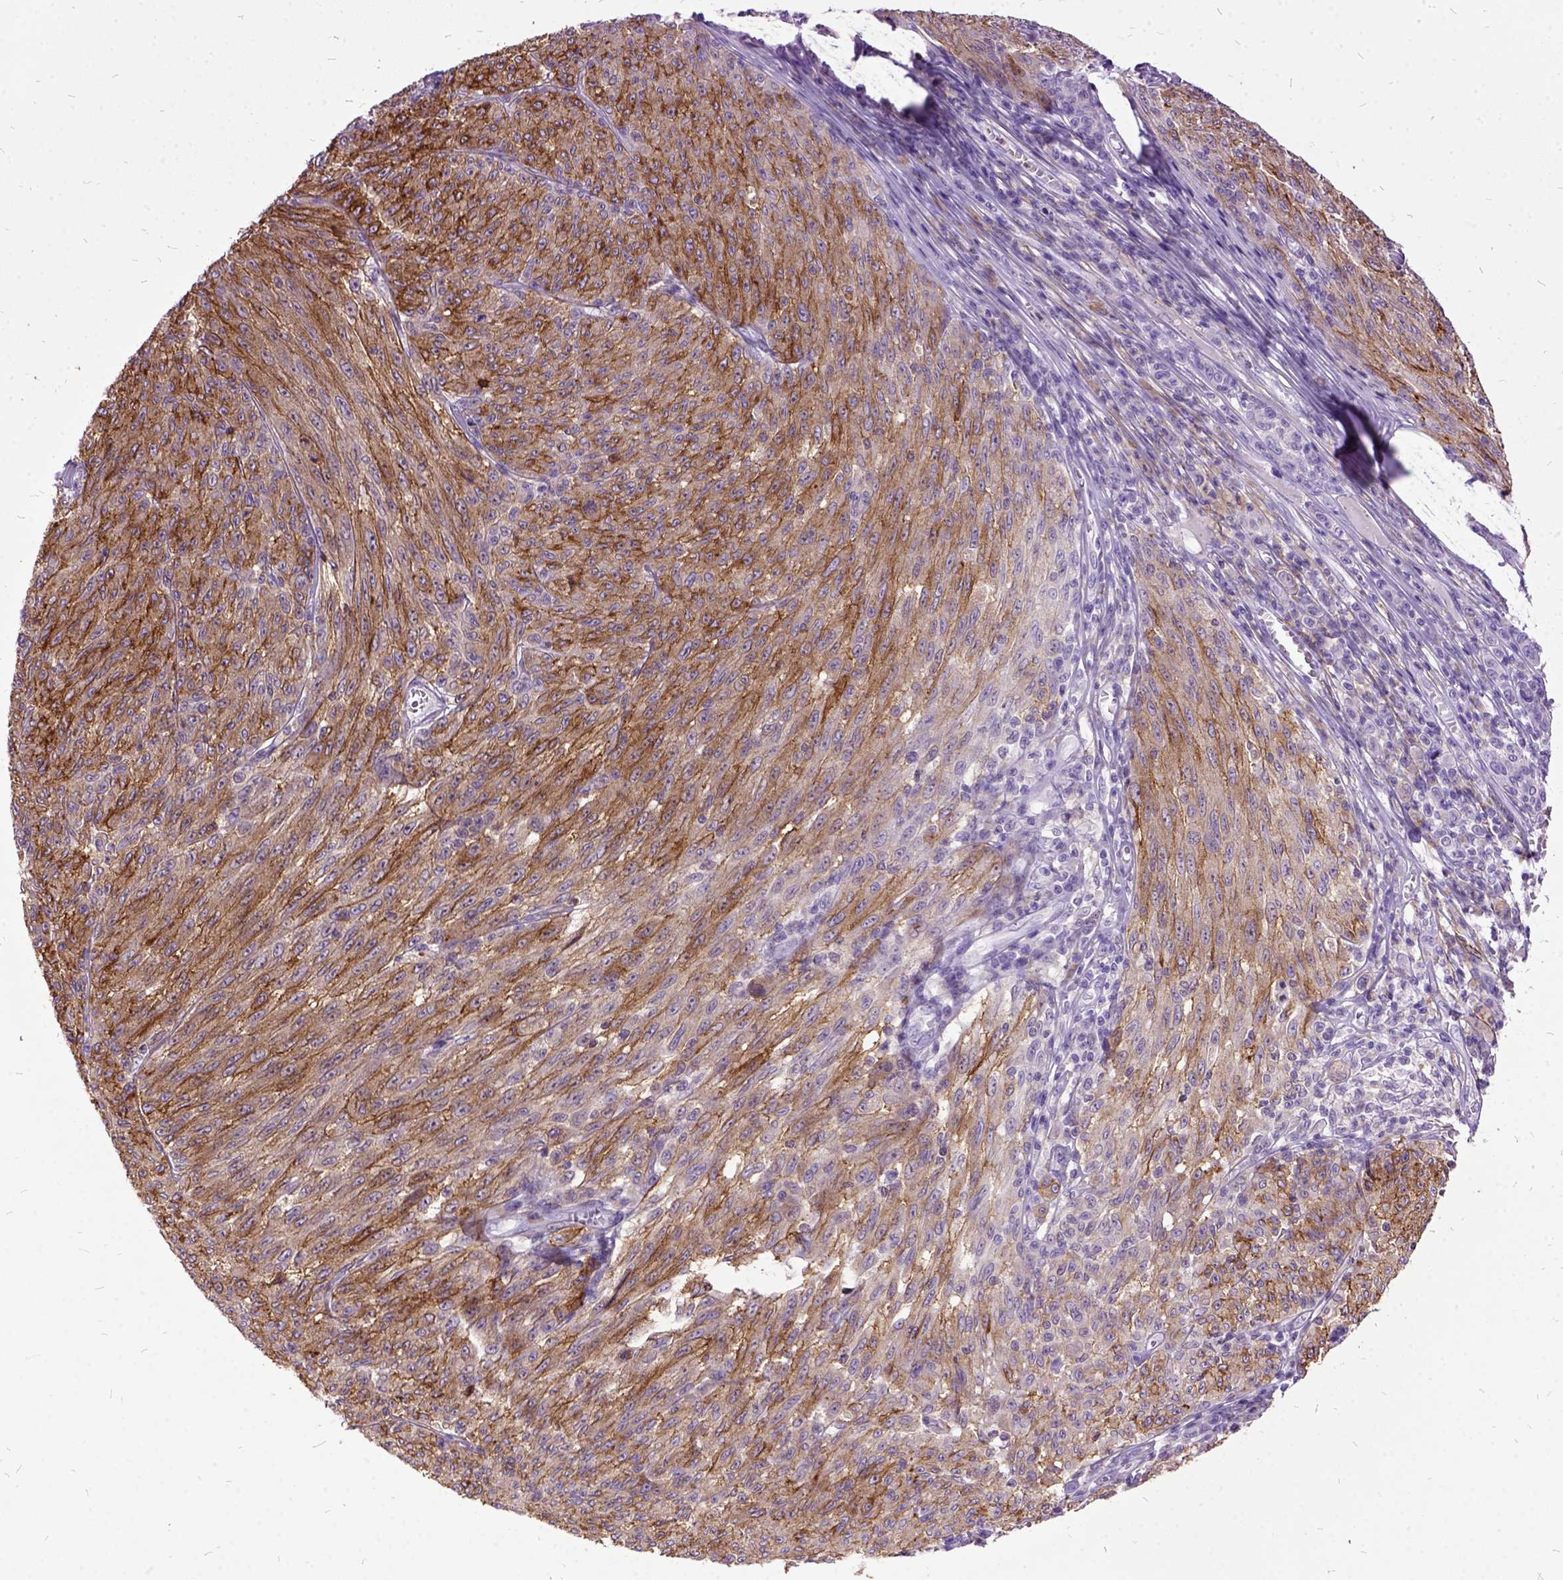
{"staining": {"intensity": "moderate", "quantity": ">75%", "location": "cytoplasmic/membranous"}, "tissue": "melanoma", "cell_type": "Tumor cells", "image_type": "cancer", "snomed": [{"axis": "morphology", "description": "Malignant melanoma, NOS"}, {"axis": "topography", "description": "Skin"}], "caption": "The immunohistochemical stain shows moderate cytoplasmic/membranous staining in tumor cells of malignant melanoma tissue. Nuclei are stained in blue.", "gene": "MME", "patient": {"sex": "male", "age": 85}}